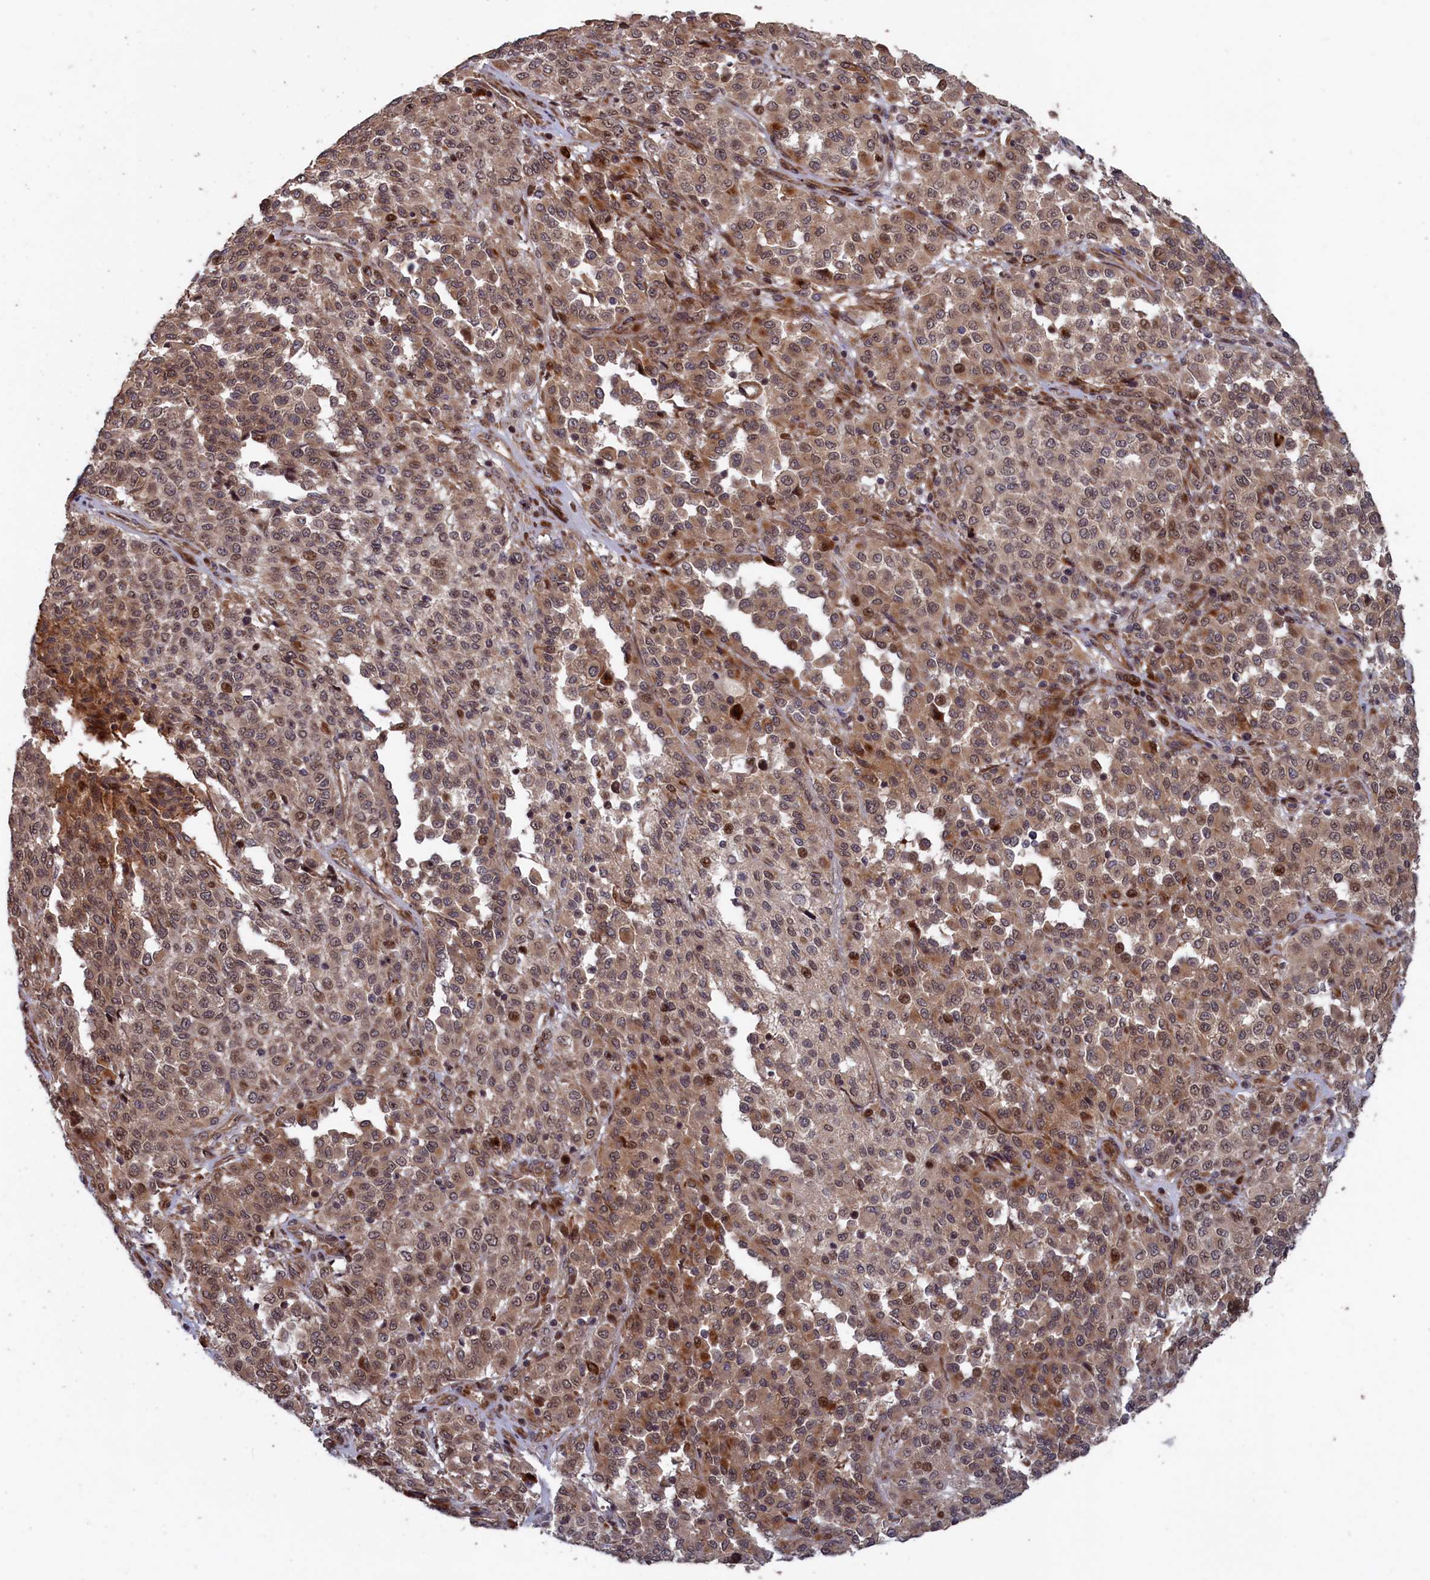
{"staining": {"intensity": "moderate", "quantity": "25%-75%", "location": "cytoplasmic/membranous,nuclear"}, "tissue": "melanoma", "cell_type": "Tumor cells", "image_type": "cancer", "snomed": [{"axis": "morphology", "description": "Malignant melanoma, Metastatic site"}, {"axis": "topography", "description": "Pancreas"}], "caption": "Human melanoma stained with a brown dye demonstrates moderate cytoplasmic/membranous and nuclear positive staining in about 25%-75% of tumor cells.", "gene": "LSG1", "patient": {"sex": "female", "age": 30}}